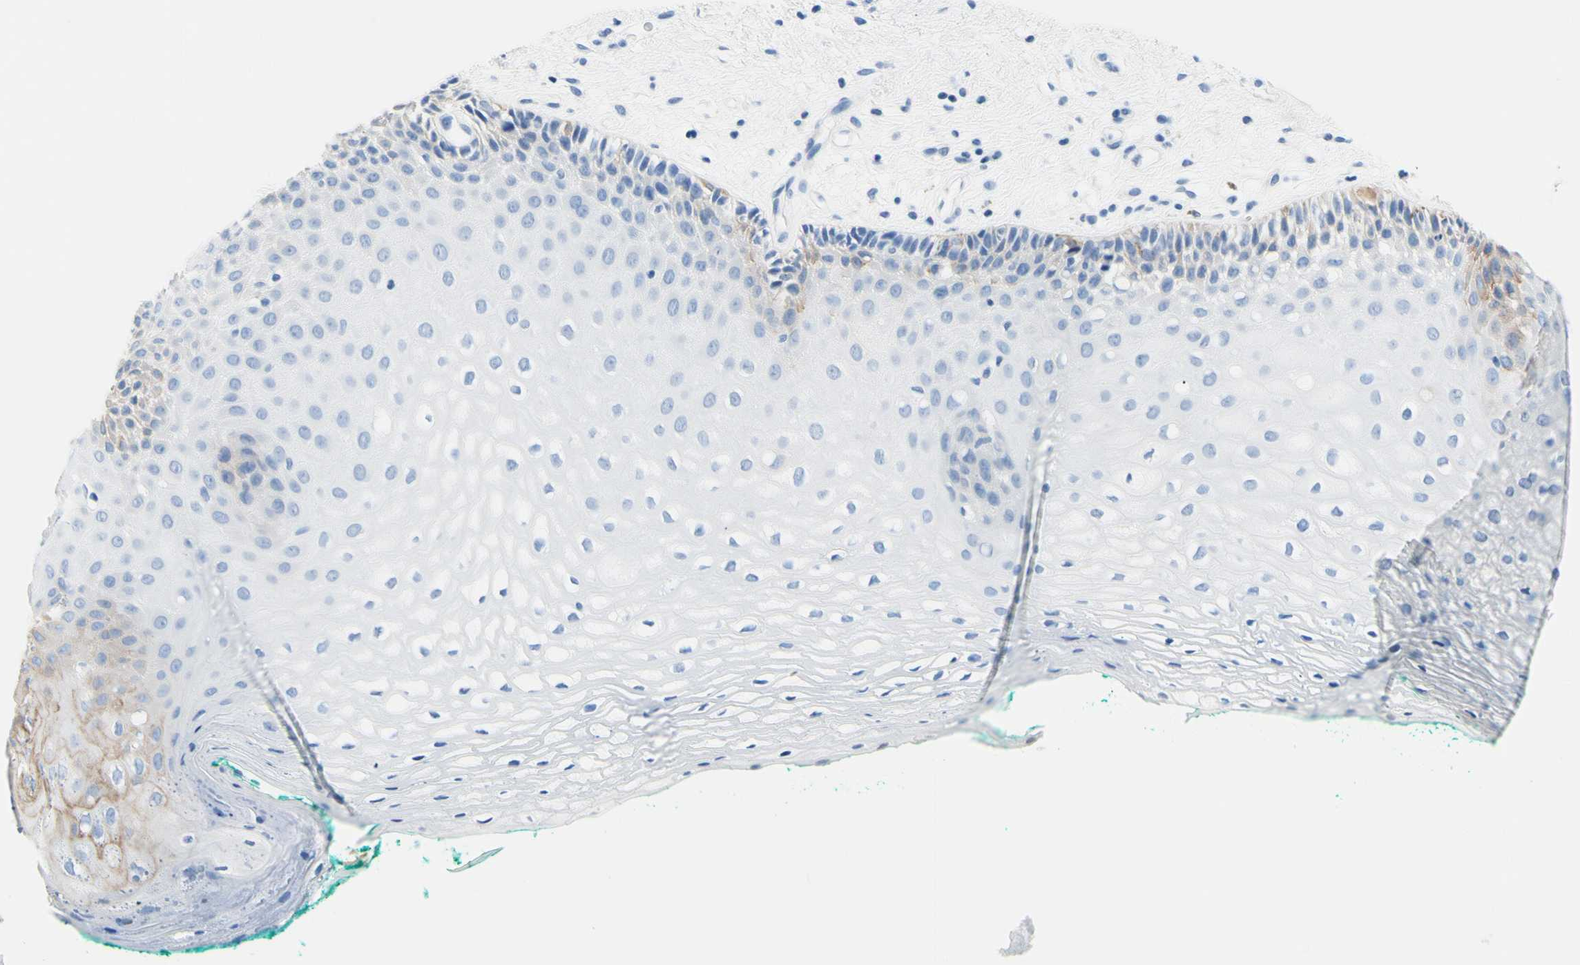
{"staining": {"intensity": "negative", "quantity": "none", "location": "none"}, "tissue": "oral mucosa", "cell_type": "Squamous epithelial cells", "image_type": "normal", "snomed": [{"axis": "morphology", "description": "Normal tissue, NOS"}, {"axis": "topography", "description": "Skeletal muscle"}, {"axis": "topography", "description": "Oral tissue"}, {"axis": "topography", "description": "Peripheral nerve tissue"}], "caption": "An image of oral mucosa stained for a protein shows no brown staining in squamous epithelial cells. The staining was performed using DAB (3,3'-diaminobenzidine) to visualize the protein expression in brown, while the nuclei were stained in blue with hematoxylin (Magnification: 20x).", "gene": "HPCA", "patient": {"sex": "female", "age": 84}}